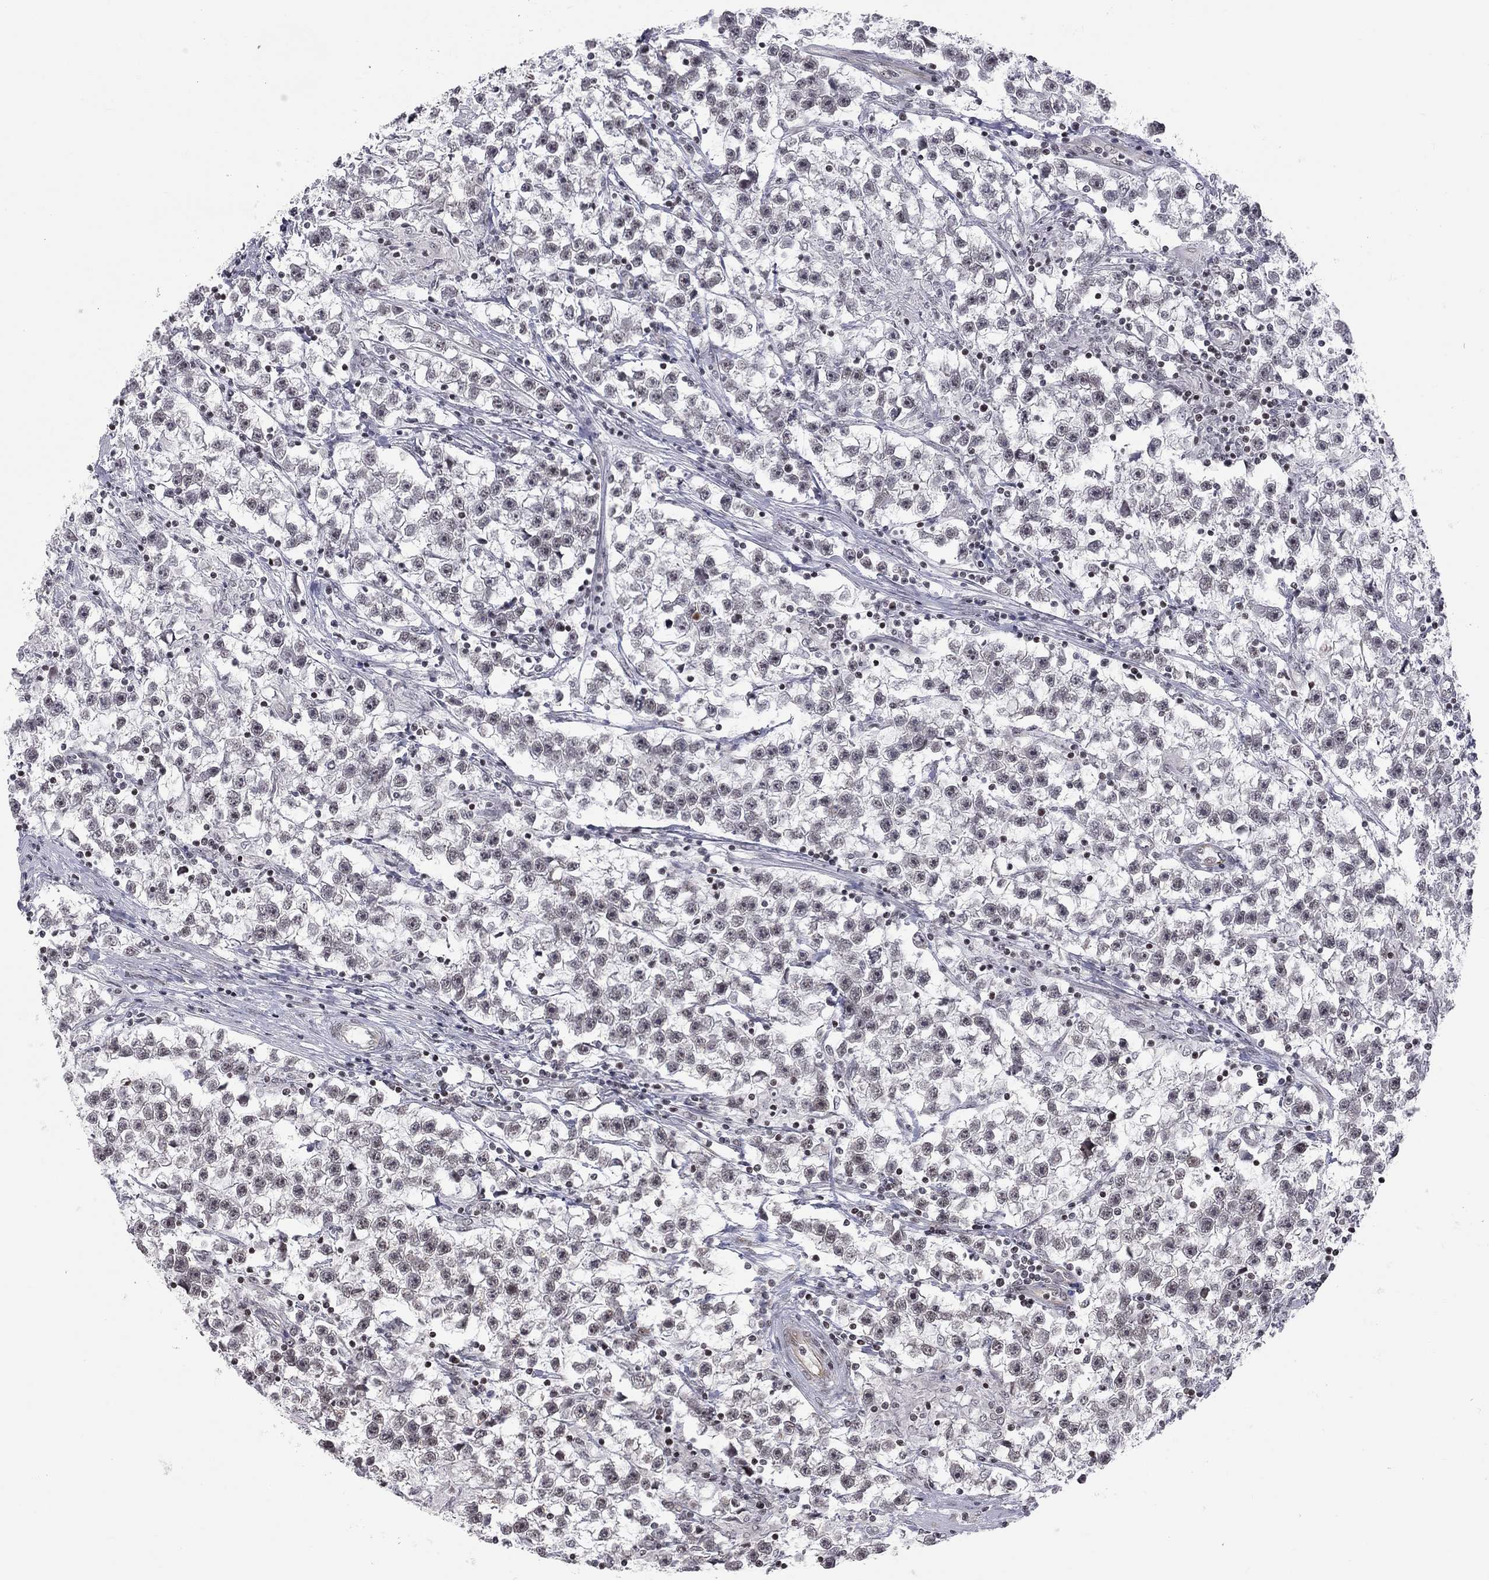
{"staining": {"intensity": "negative", "quantity": "none", "location": "none"}, "tissue": "testis cancer", "cell_type": "Tumor cells", "image_type": "cancer", "snomed": [{"axis": "morphology", "description": "Seminoma, NOS"}, {"axis": "topography", "description": "Testis"}], "caption": "Tumor cells show no significant positivity in testis seminoma.", "gene": "MTNR1B", "patient": {"sex": "male", "age": 59}}